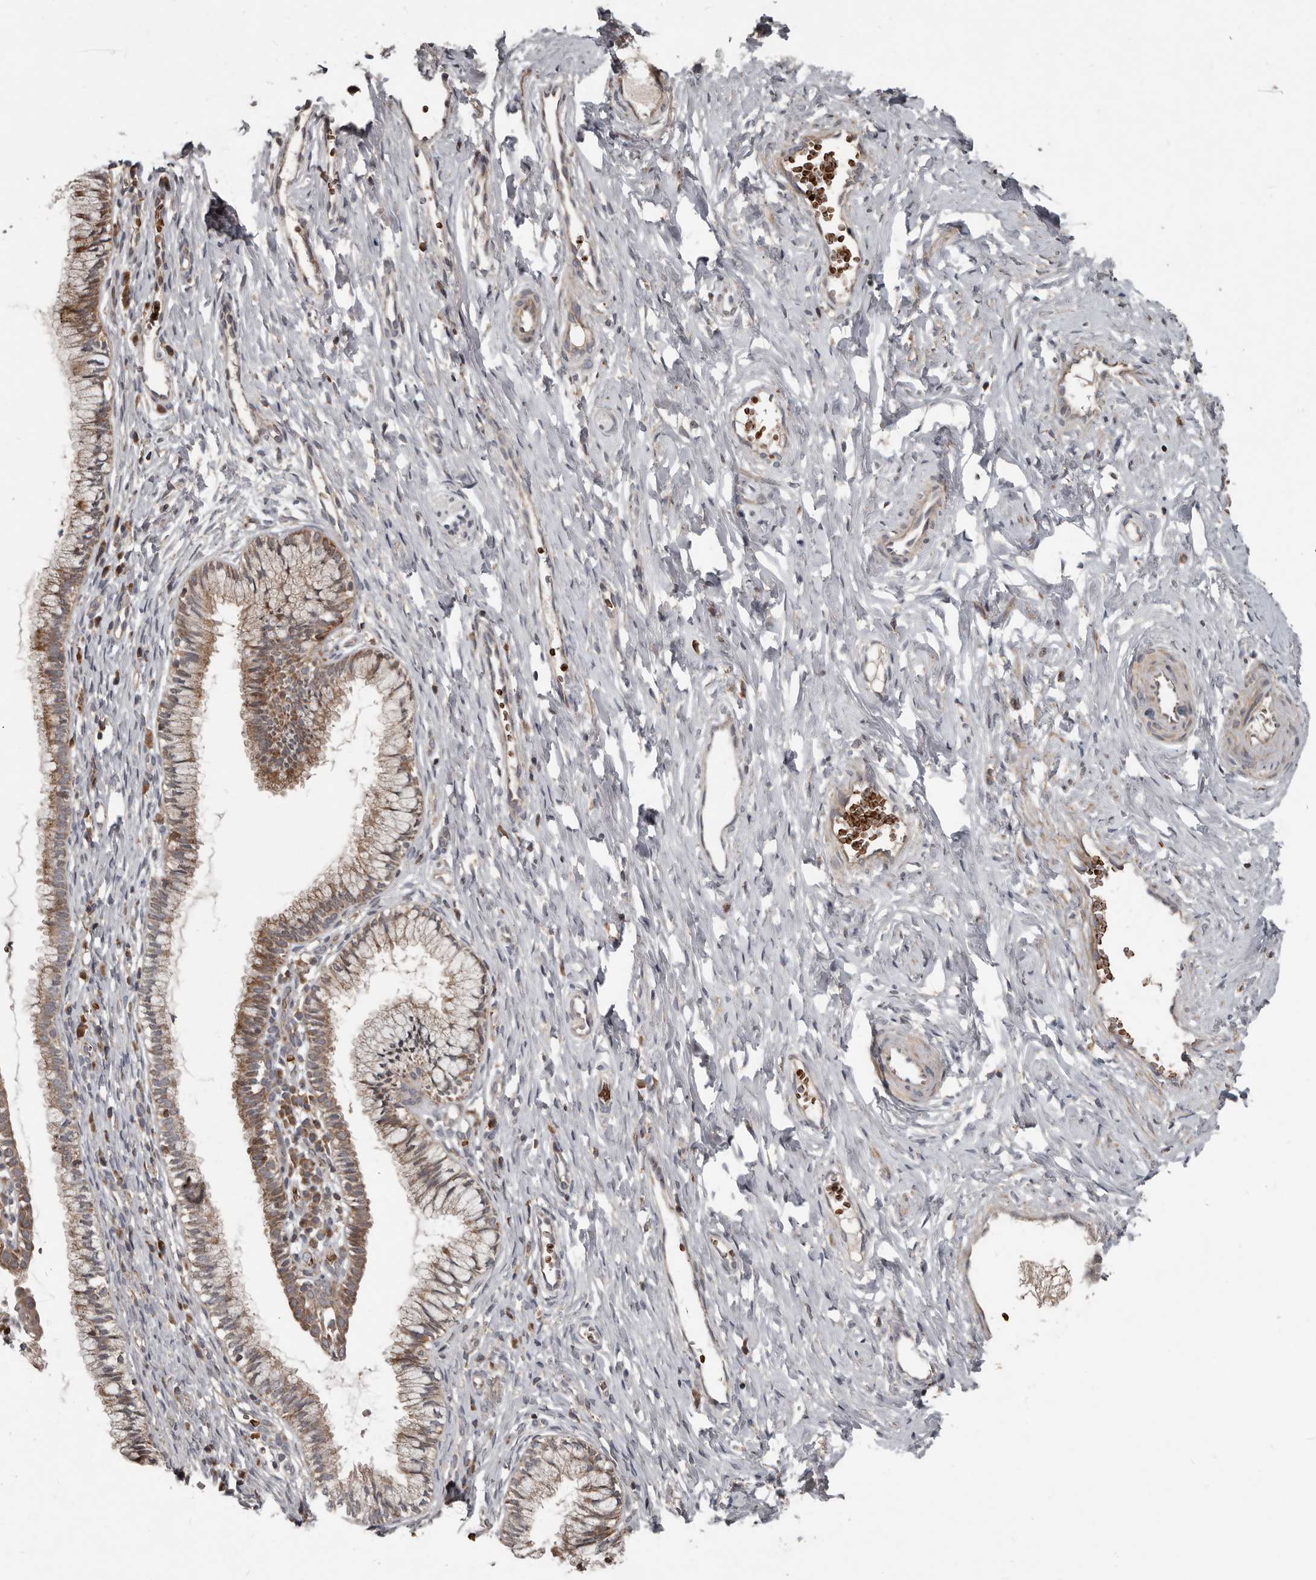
{"staining": {"intensity": "moderate", "quantity": "25%-75%", "location": "cytoplasmic/membranous"}, "tissue": "cervix", "cell_type": "Glandular cells", "image_type": "normal", "snomed": [{"axis": "morphology", "description": "Normal tissue, NOS"}, {"axis": "topography", "description": "Cervix"}], "caption": "DAB (3,3'-diaminobenzidine) immunohistochemical staining of benign human cervix demonstrates moderate cytoplasmic/membranous protein expression in about 25%-75% of glandular cells. (IHC, brightfield microscopy, high magnification).", "gene": "FBXO31", "patient": {"sex": "female", "age": 27}}